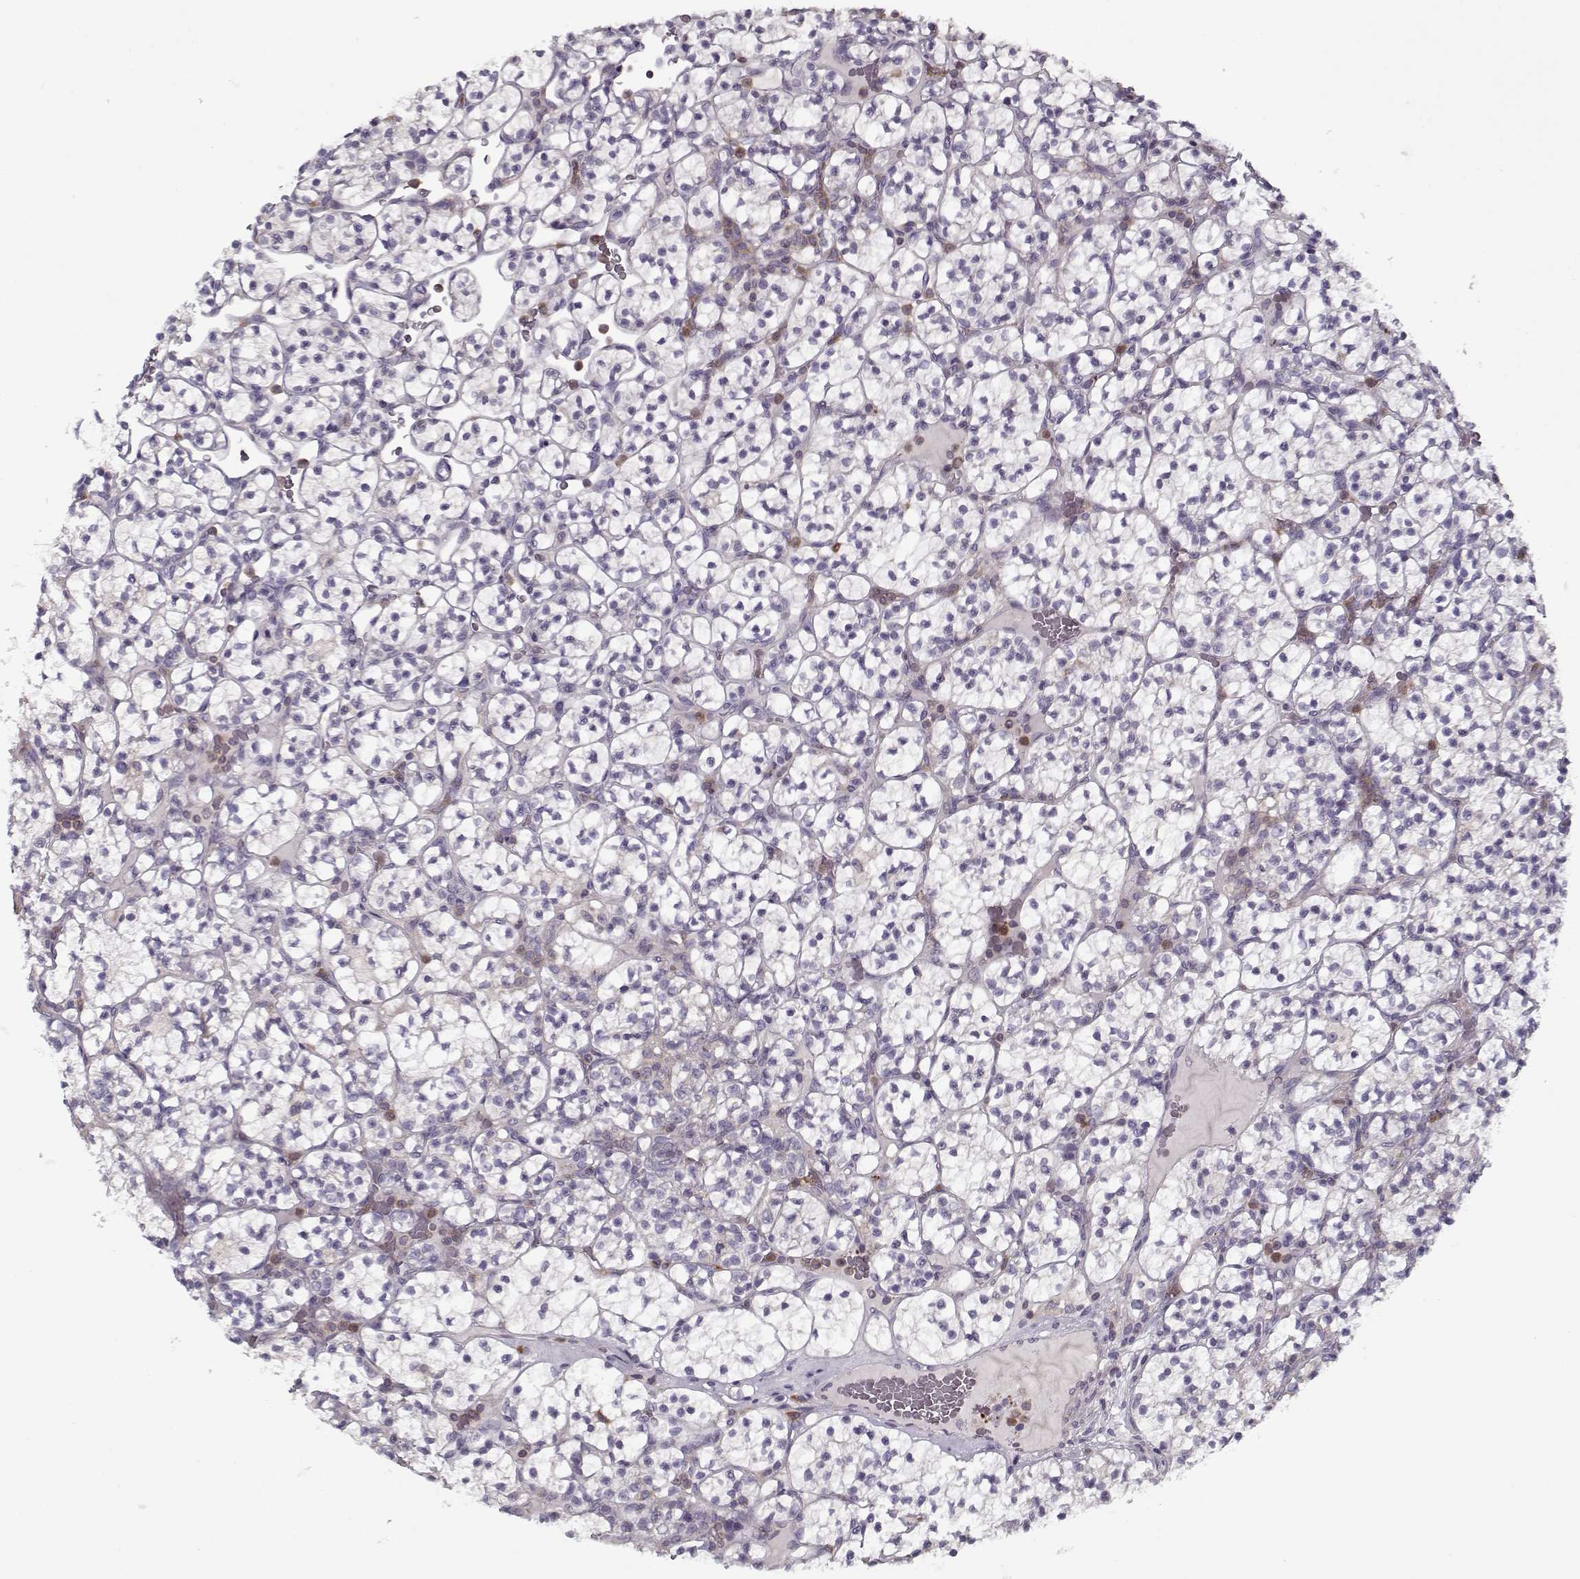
{"staining": {"intensity": "negative", "quantity": "none", "location": "none"}, "tissue": "renal cancer", "cell_type": "Tumor cells", "image_type": "cancer", "snomed": [{"axis": "morphology", "description": "Adenocarcinoma, NOS"}, {"axis": "topography", "description": "Kidney"}], "caption": "There is no significant expression in tumor cells of renal cancer (adenocarcinoma).", "gene": "UNC13D", "patient": {"sex": "female", "age": 89}}